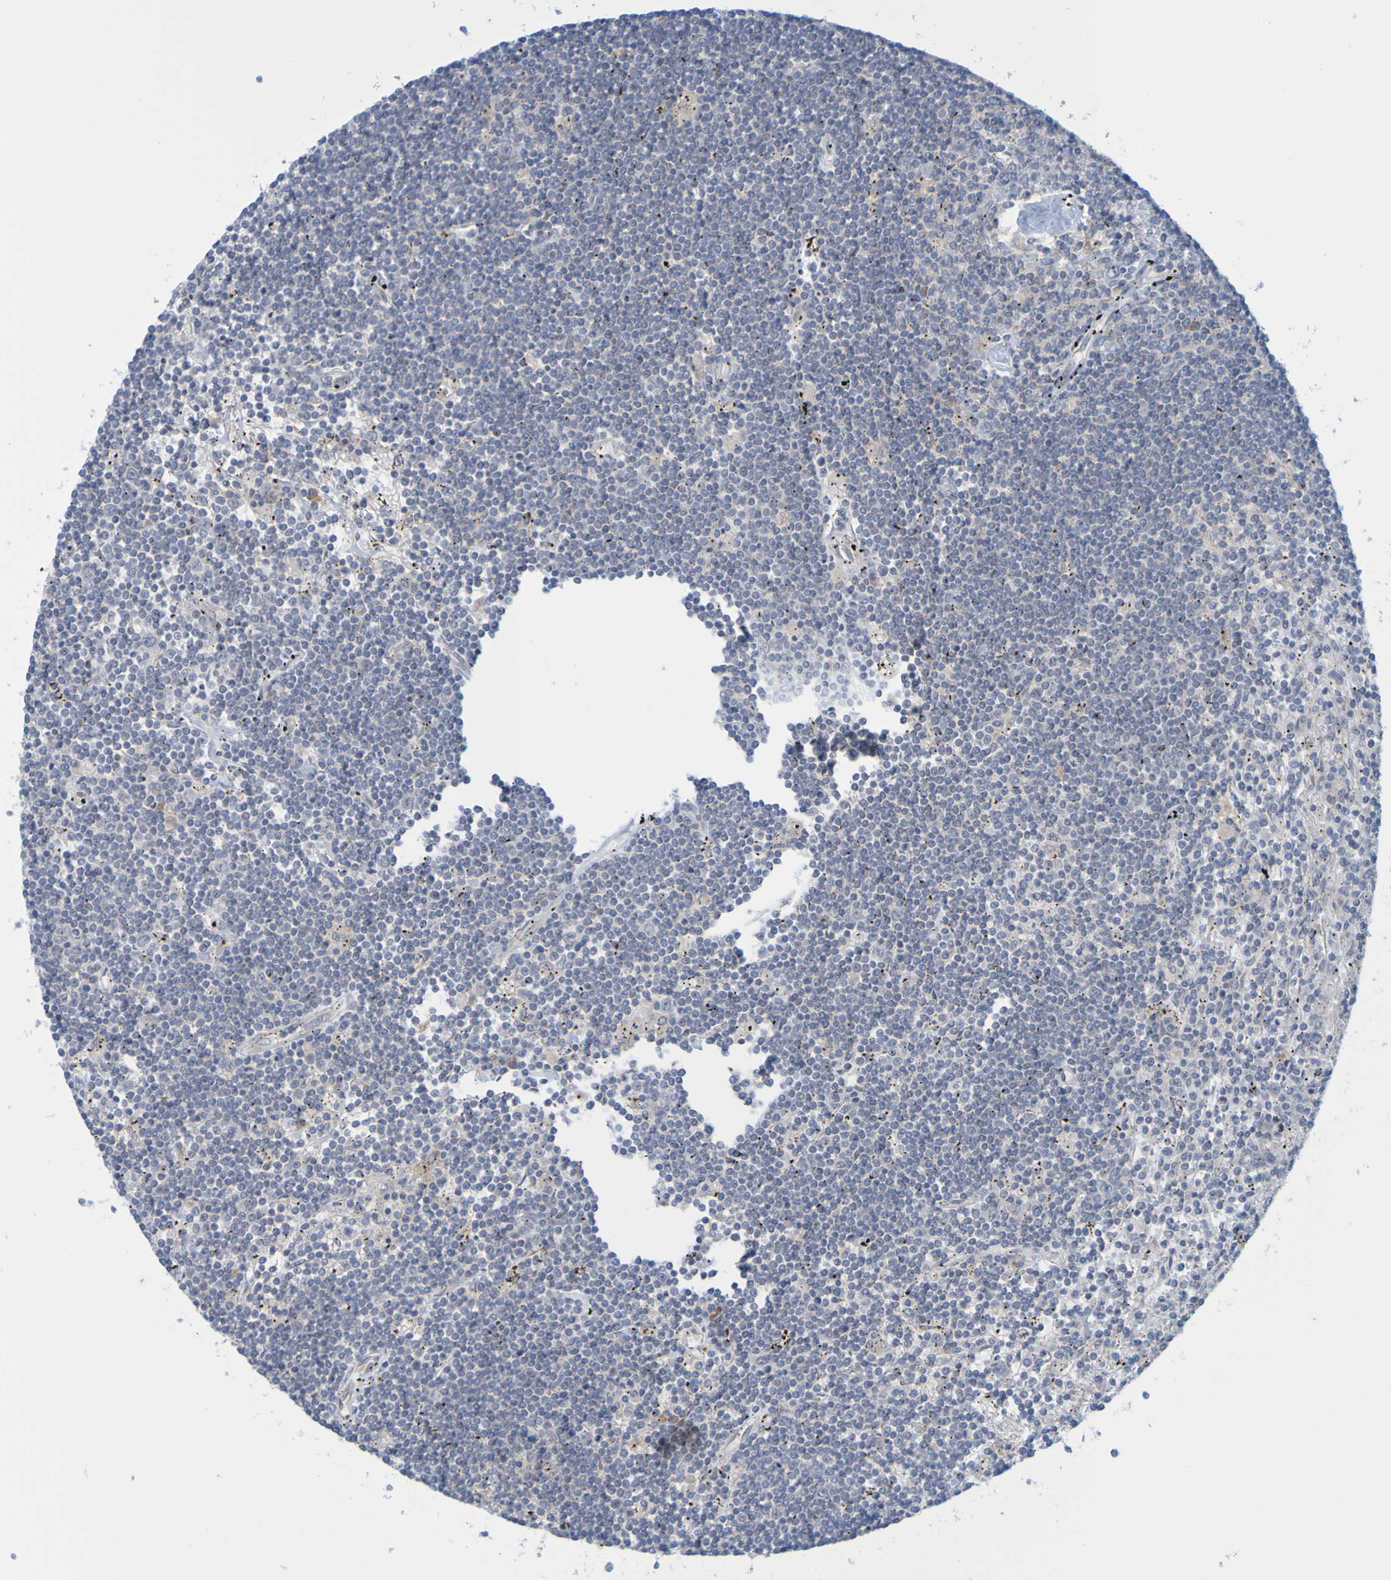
{"staining": {"intensity": "weak", "quantity": "25%-75%", "location": "cytoplasmic/membranous"}, "tissue": "lymphoma", "cell_type": "Tumor cells", "image_type": "cancer", "snomed": [{"axis": "morphology", "description": "Malignant lymphoma, non-Hodgkin's type, Low grade"}, {"axis": "topography", "description": "Spleen"}], "caption": "Approximately 25%-75% of tumor cells in human low-grade malignant lymphoma, non-Hodgkin's type exhibit weak cytoplasmic/membranous protein staining as visualized by brown immunohistochemical staining.", "gene": "MOGS", "patient": {"sex": "male", "age": 76}}